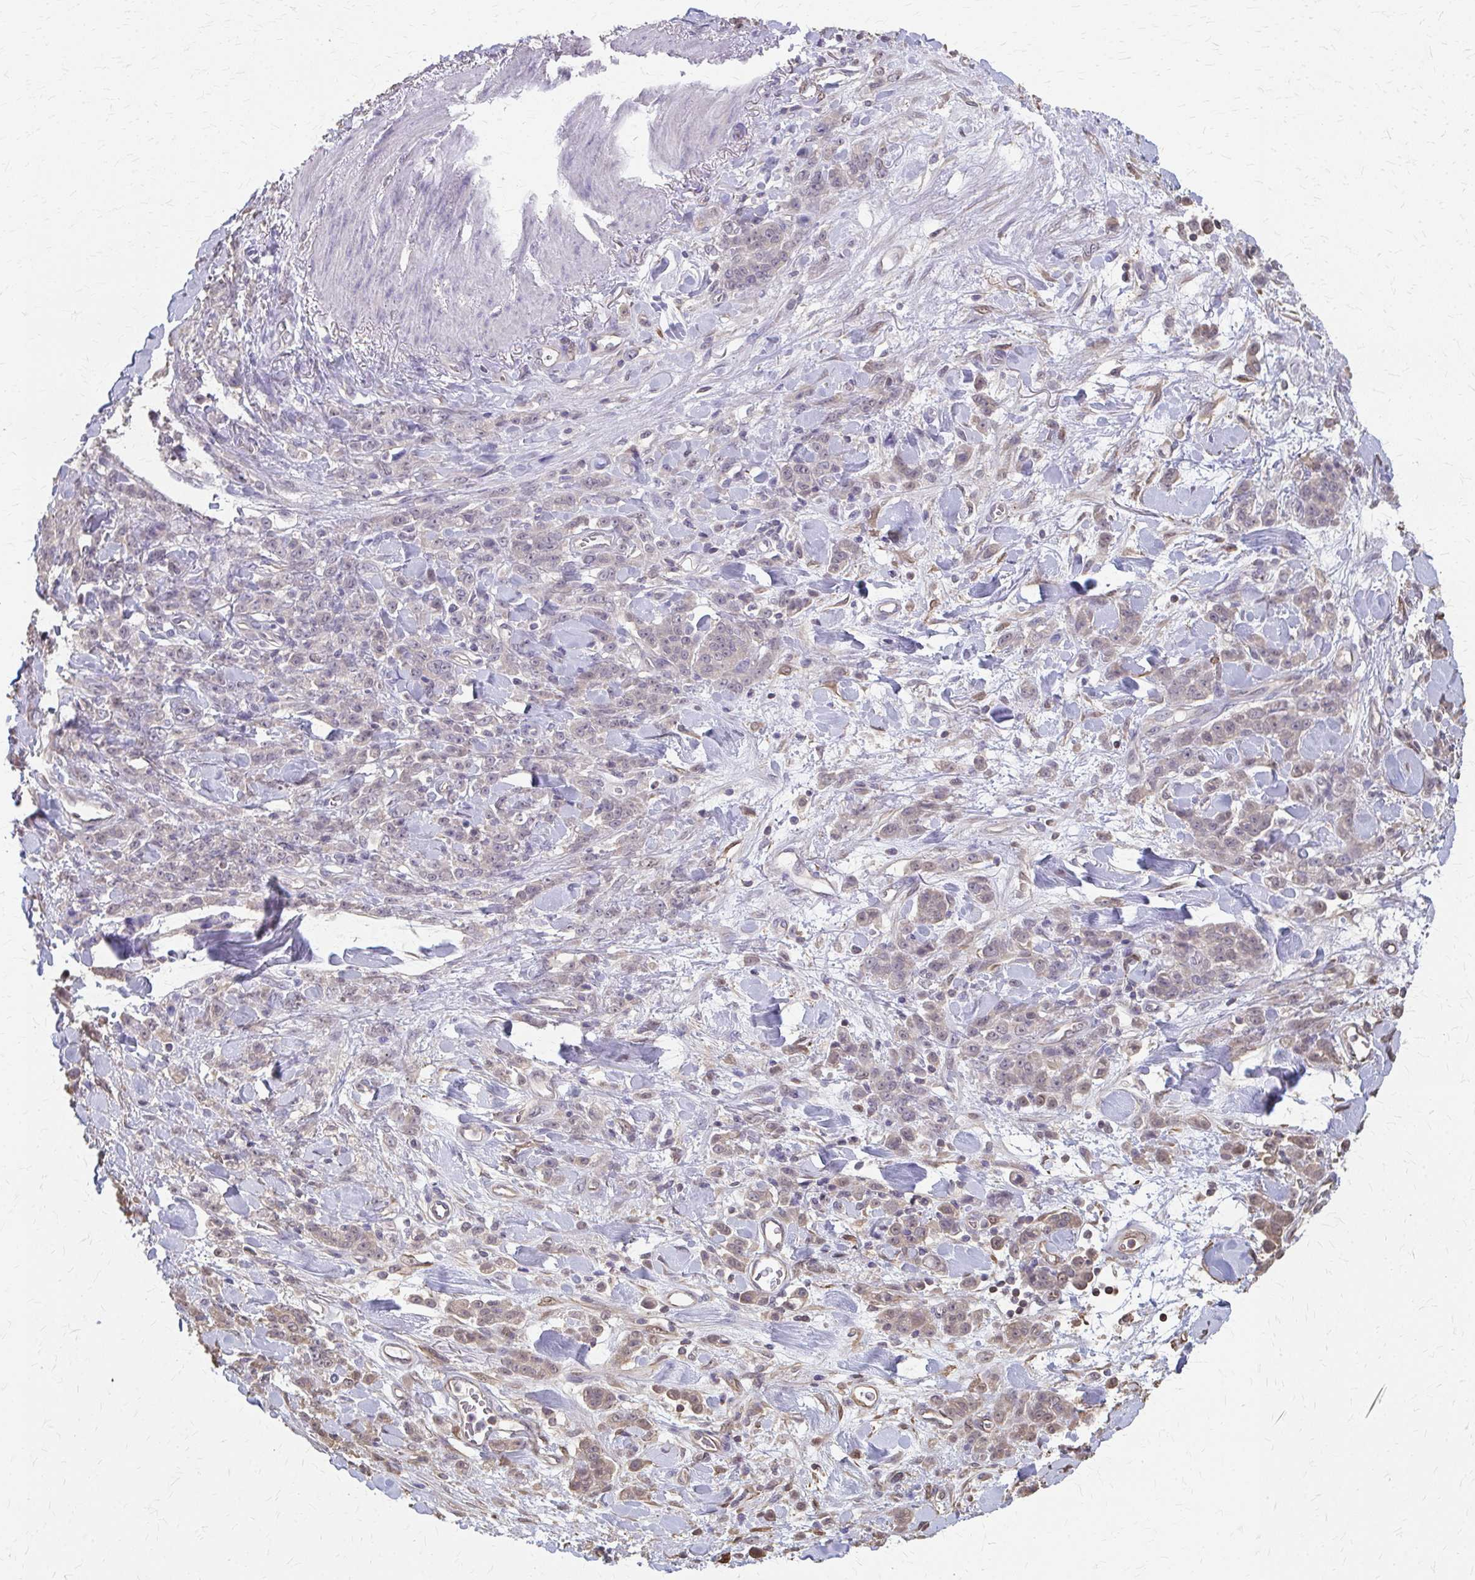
{"staining": {"intensity": "negative", "quantity": "none", "location": "none"}, "tissue": "stomach cancer", "cell_type": "Tumor cells", "image_type": "cancer", "snomed": [{"axis": "morphology", "description": "Normal tissue, NOS"}, {"axis": "morphology", "description": "Adenocarcinoma, NOS"}, {"axis": "topography", "description": "Stomach"}], "caption": "The immunohistochemistry histopathology image has no significant staining in tumor cells of stomach cancer tissue. (DAB immunohistochemistry with hematoxylin counter stain).", "gene": "RABGAP1L", "patient": {"sex": "male", "age": 82}}